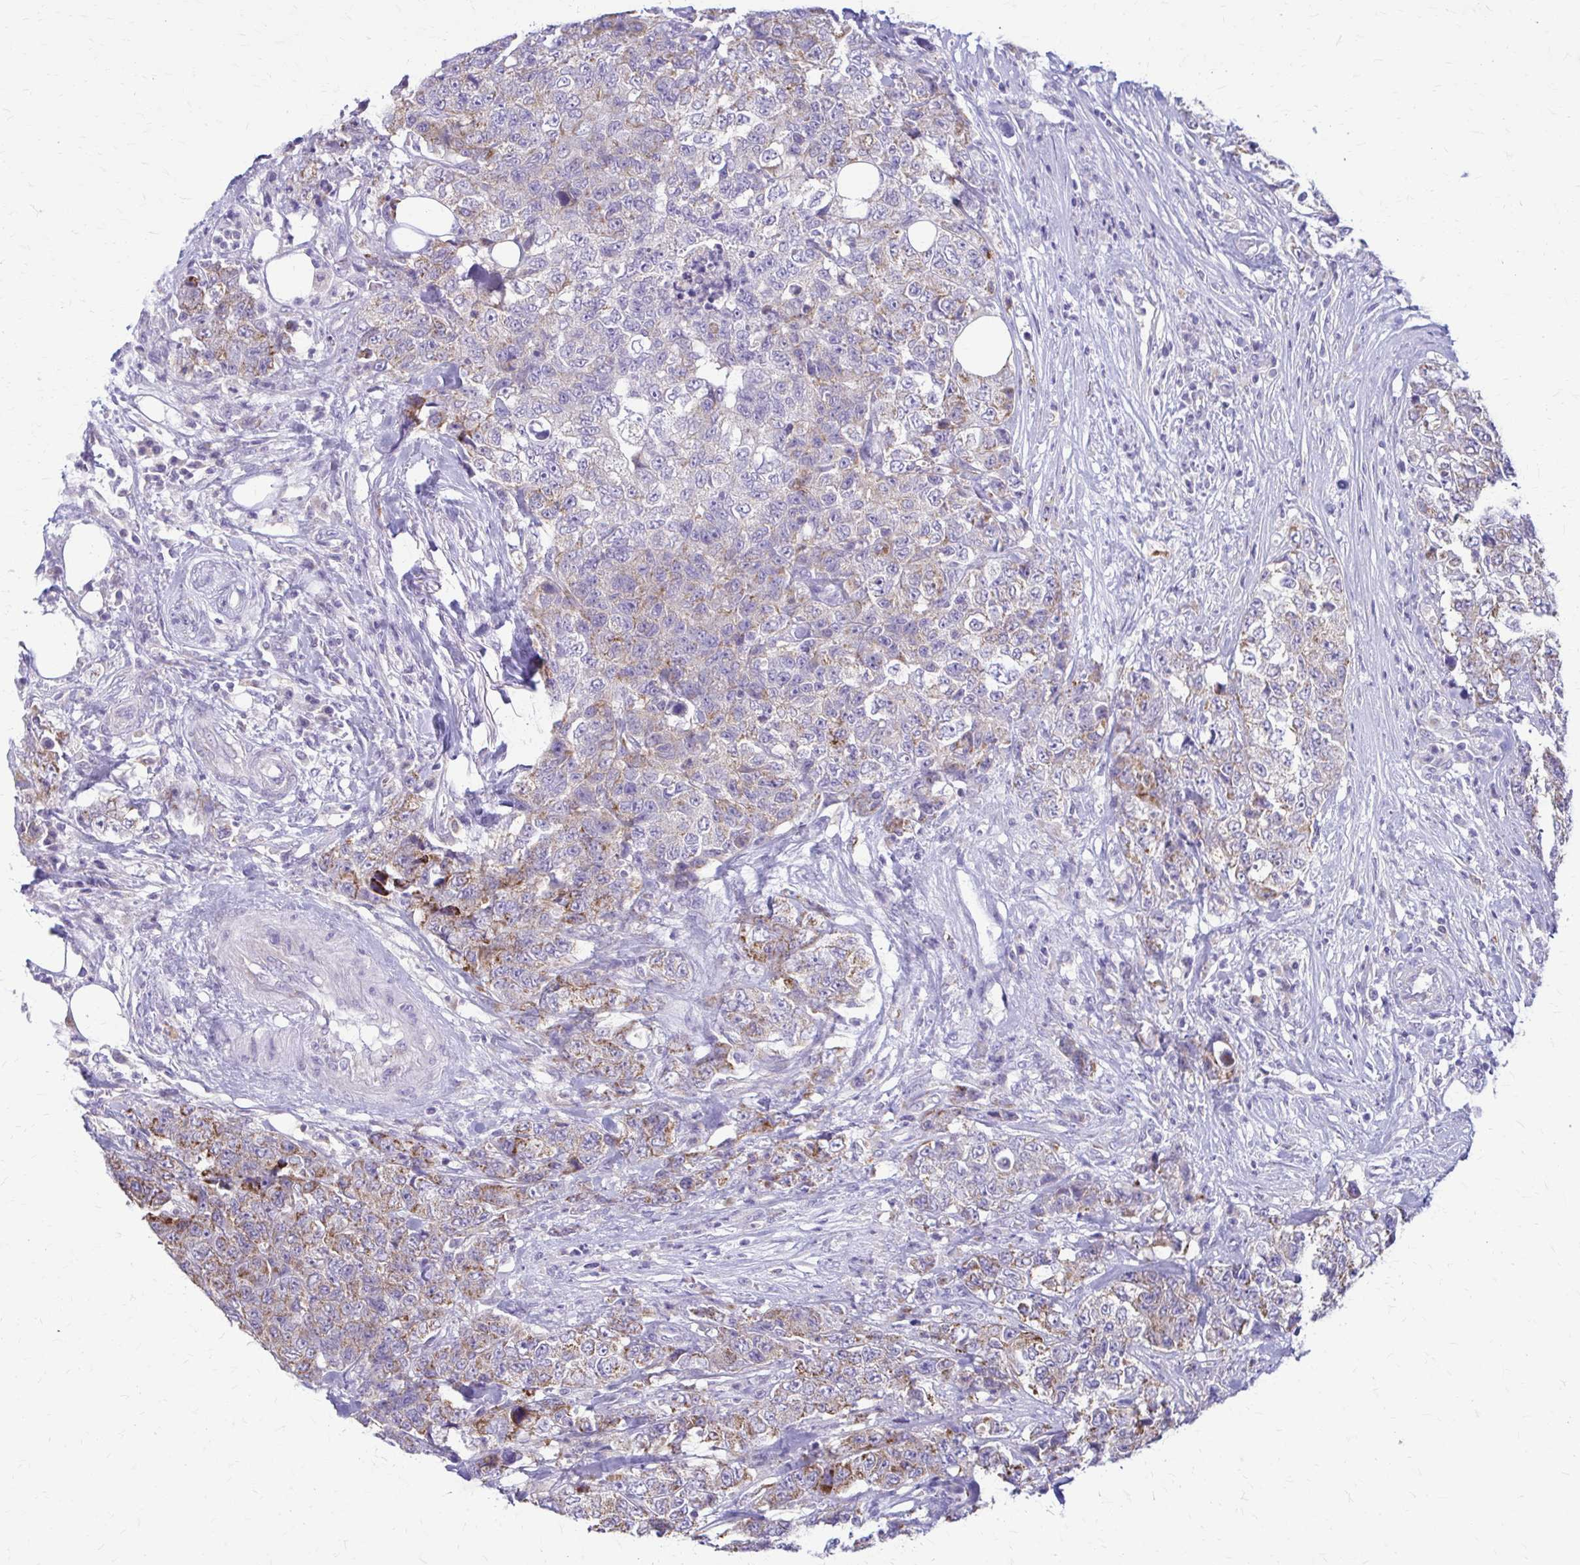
{"staining": {"intensity": "moderate", "quantity": "25%-75%", "location": "cytoplasmic/membranous"}, "tissue": "urothelial cancer", "cell_type": "Tumor cells", "image_type": "cancer", "snomed": [{"axis": "morphology", "description": "Urothelial carcinoma, High grade"}, {"axis": "topography", "description": "Urinary bladder"}], "caption": "Urothelial cancer was stained to show a protein in brown. There is medium levels of moderate cytoplasmic/membranous staining in about 25%-75% of tumor cells.", "gene": "SAMD13", "patient": {"sex": "female", "age": 78}}